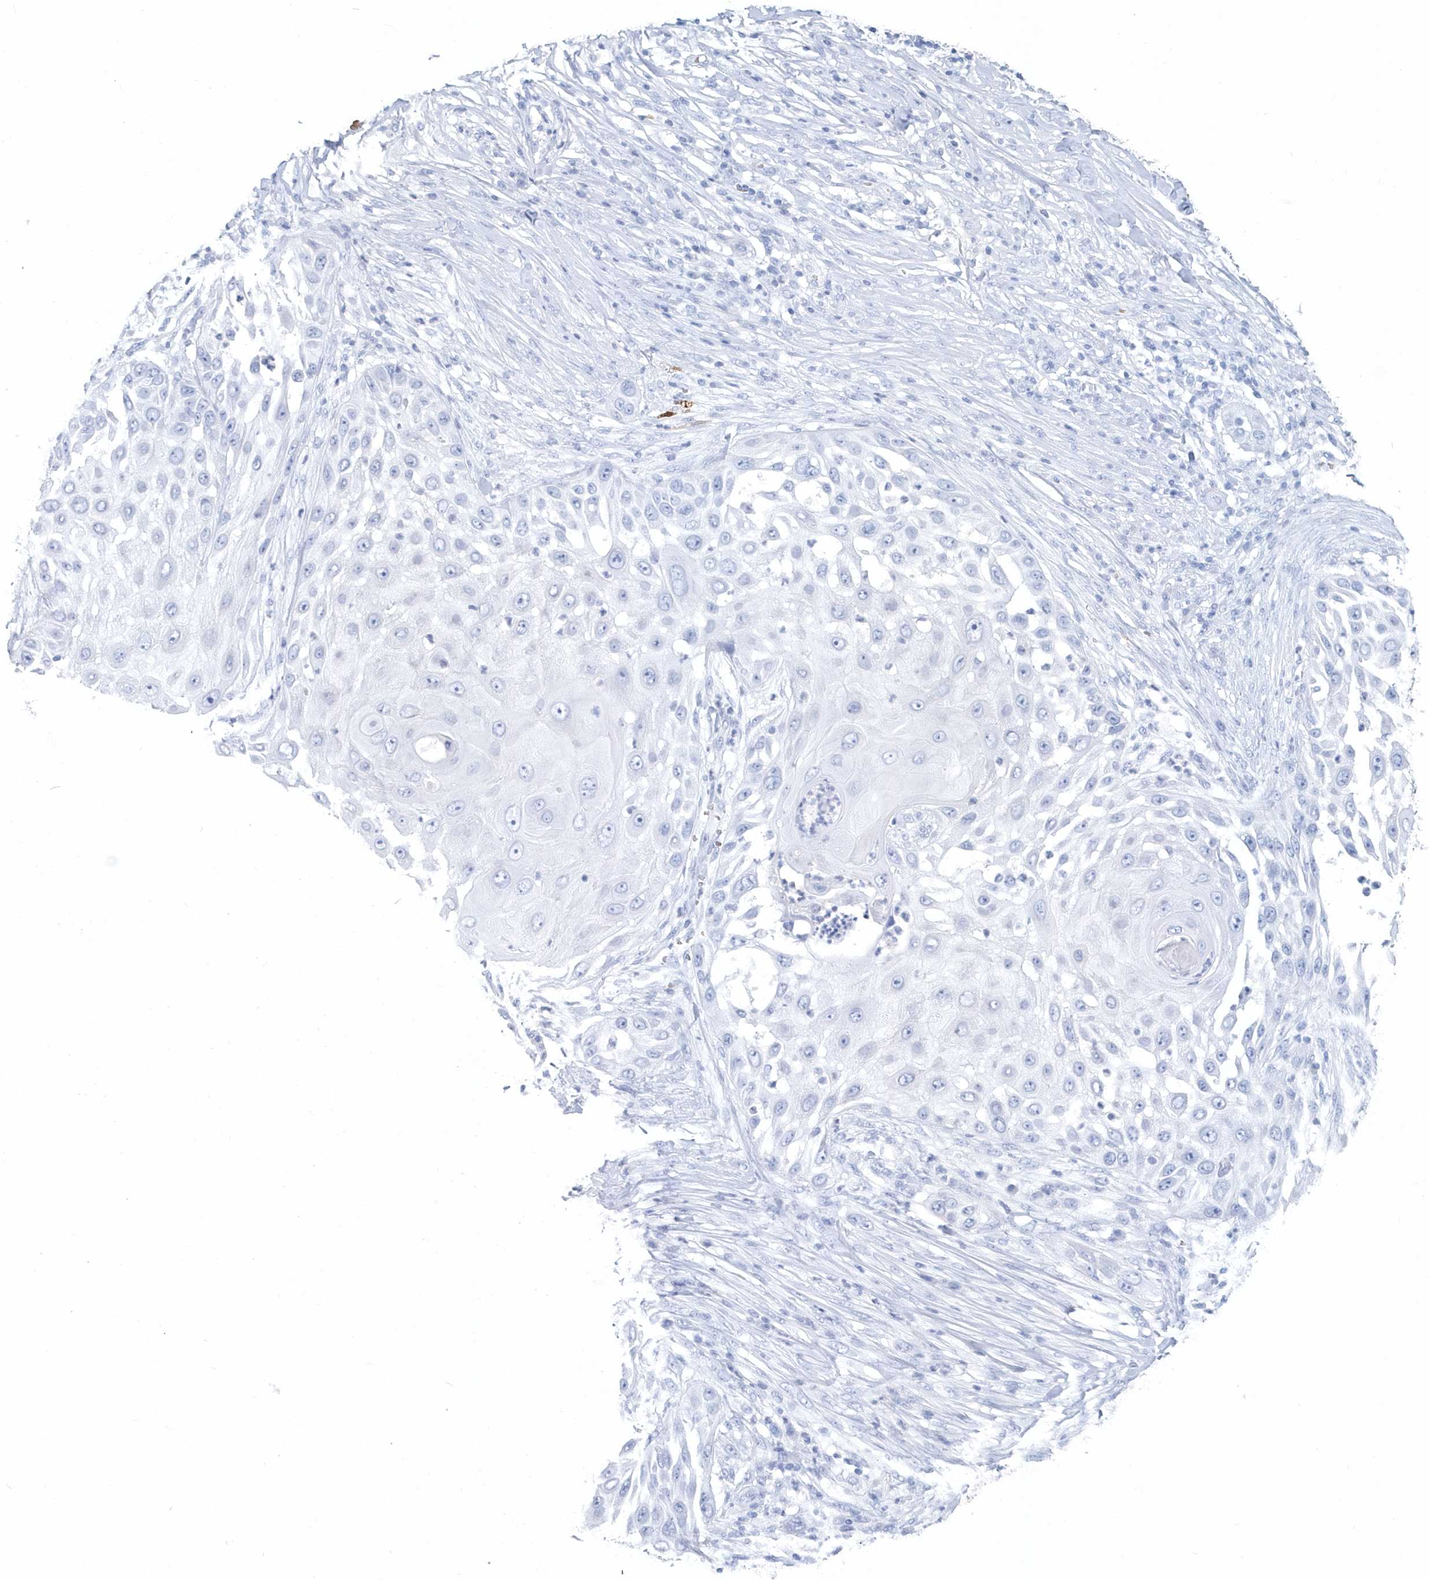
{"staining": {"intensity": "negative", "quantity": "none", "location": "none"}, "tissue": "skin cancer", "cell_type": "Tumor cells", "image_type": "cancer", "snomed": [{"axis": "morphology", "description": "Squamous cell carcinoma, NOS"}, {"axis": "topography", "description": "Skin"}], "caption": "Squamous cell carcinoma (skin) was stained to show a protein in brown. There is no significant expression in tumor cells.", "gene": "HBA2", "patient": {"sex": "female", "age": 44}}